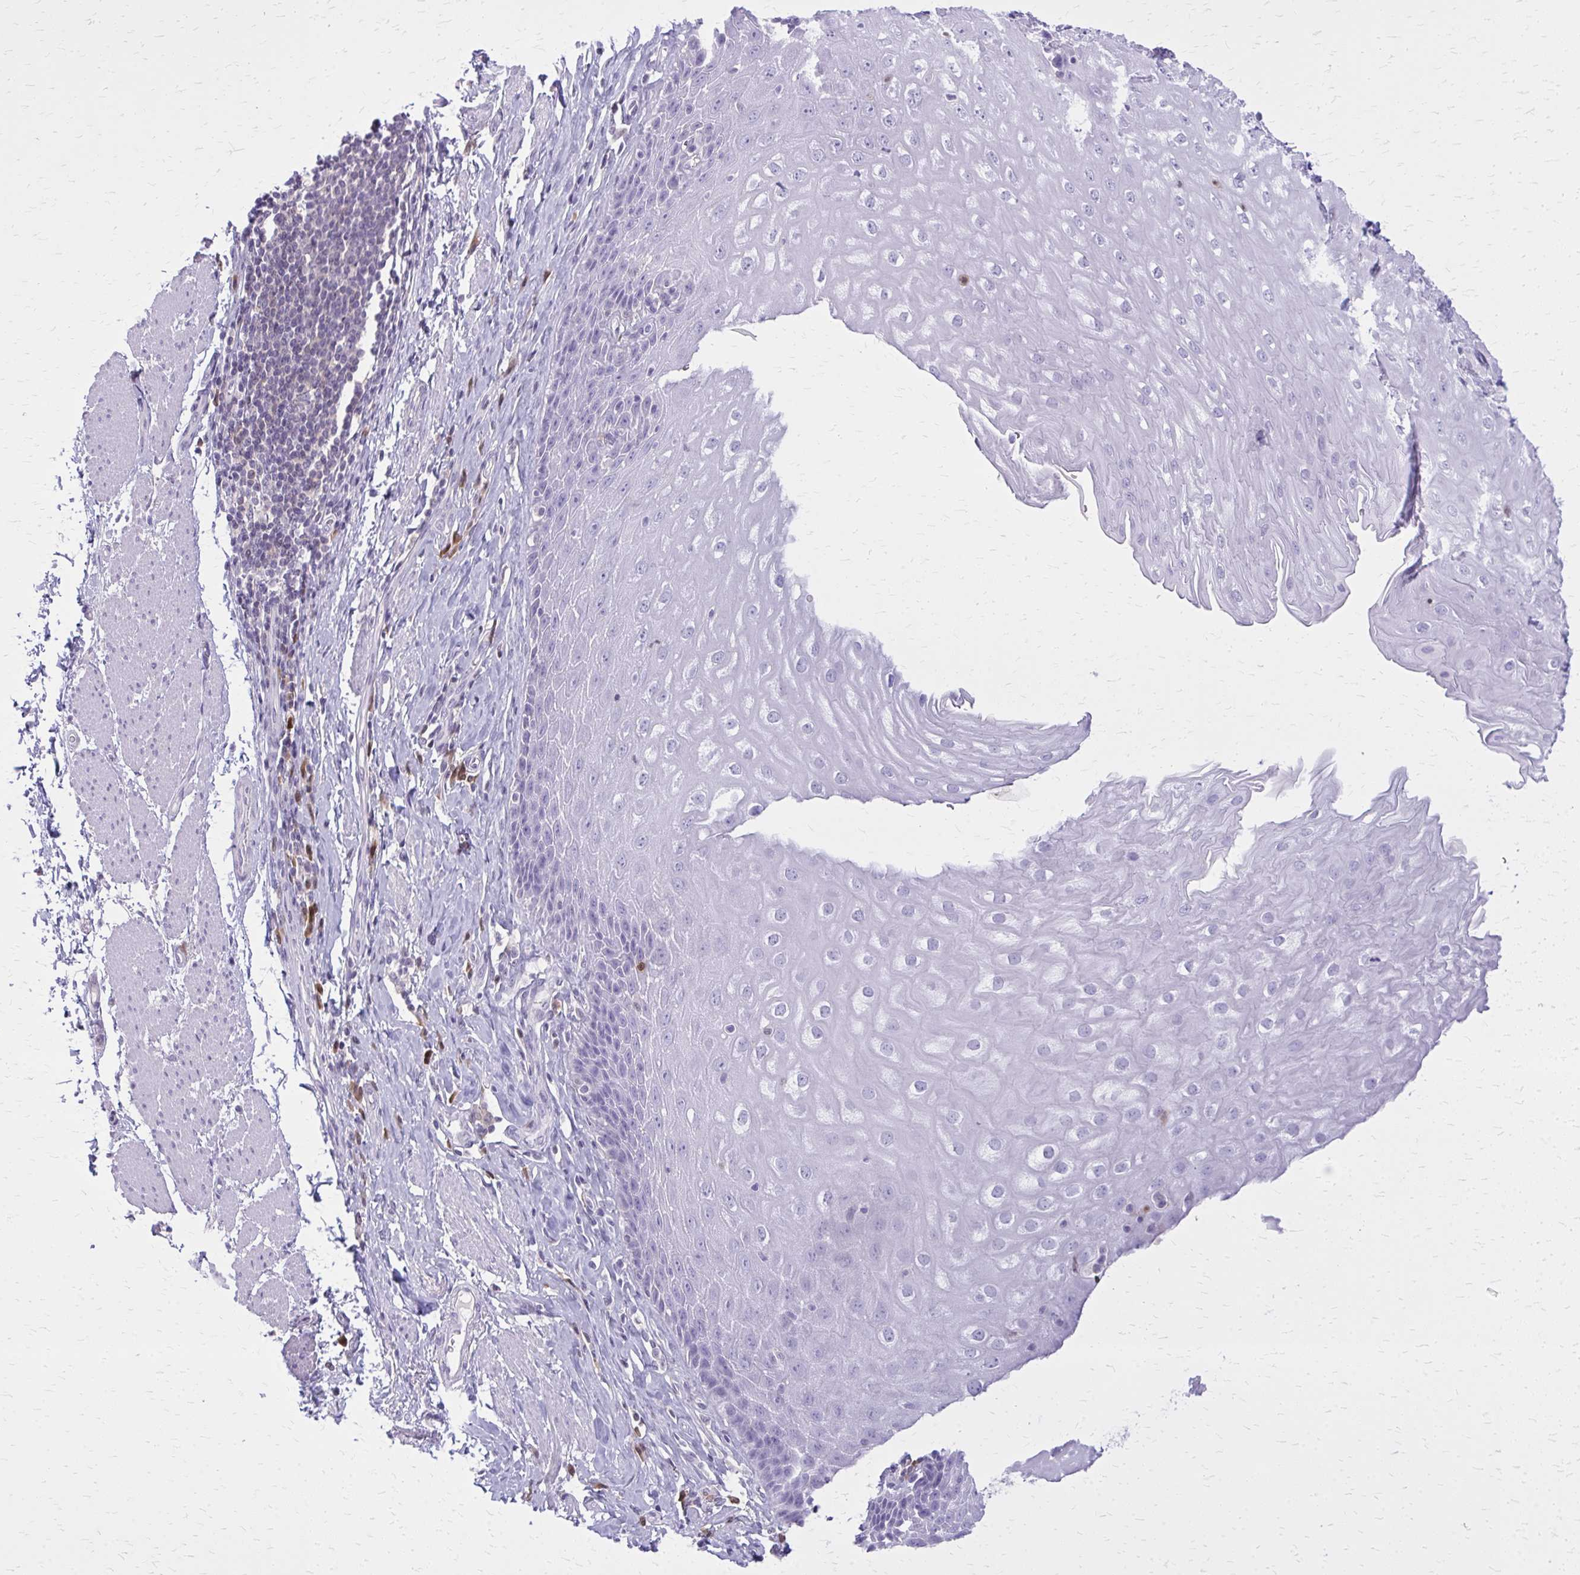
{"staining": {"intensity": "negative", "quantity": "none", "location": "none"}, "tissue": "esophagus", "cell_type": "Squamous epithelial cells", "image_type": "normal", "snomed": [{"axis": "morphology", "description": "Normal tissue, NOS"}, {"axis": "topography", "description": "Esophagus"}], "caption": "High magnification brightfield microscopy of unremarkable esophagus stained with DAB (3,3'-diaminobenzidine) (brown) and counterstained with hematoxylin (blue): squamous epithelial cells show no significant expression.", "gene": "GLRX", "patient": {"sex": "female", "age": 61}}